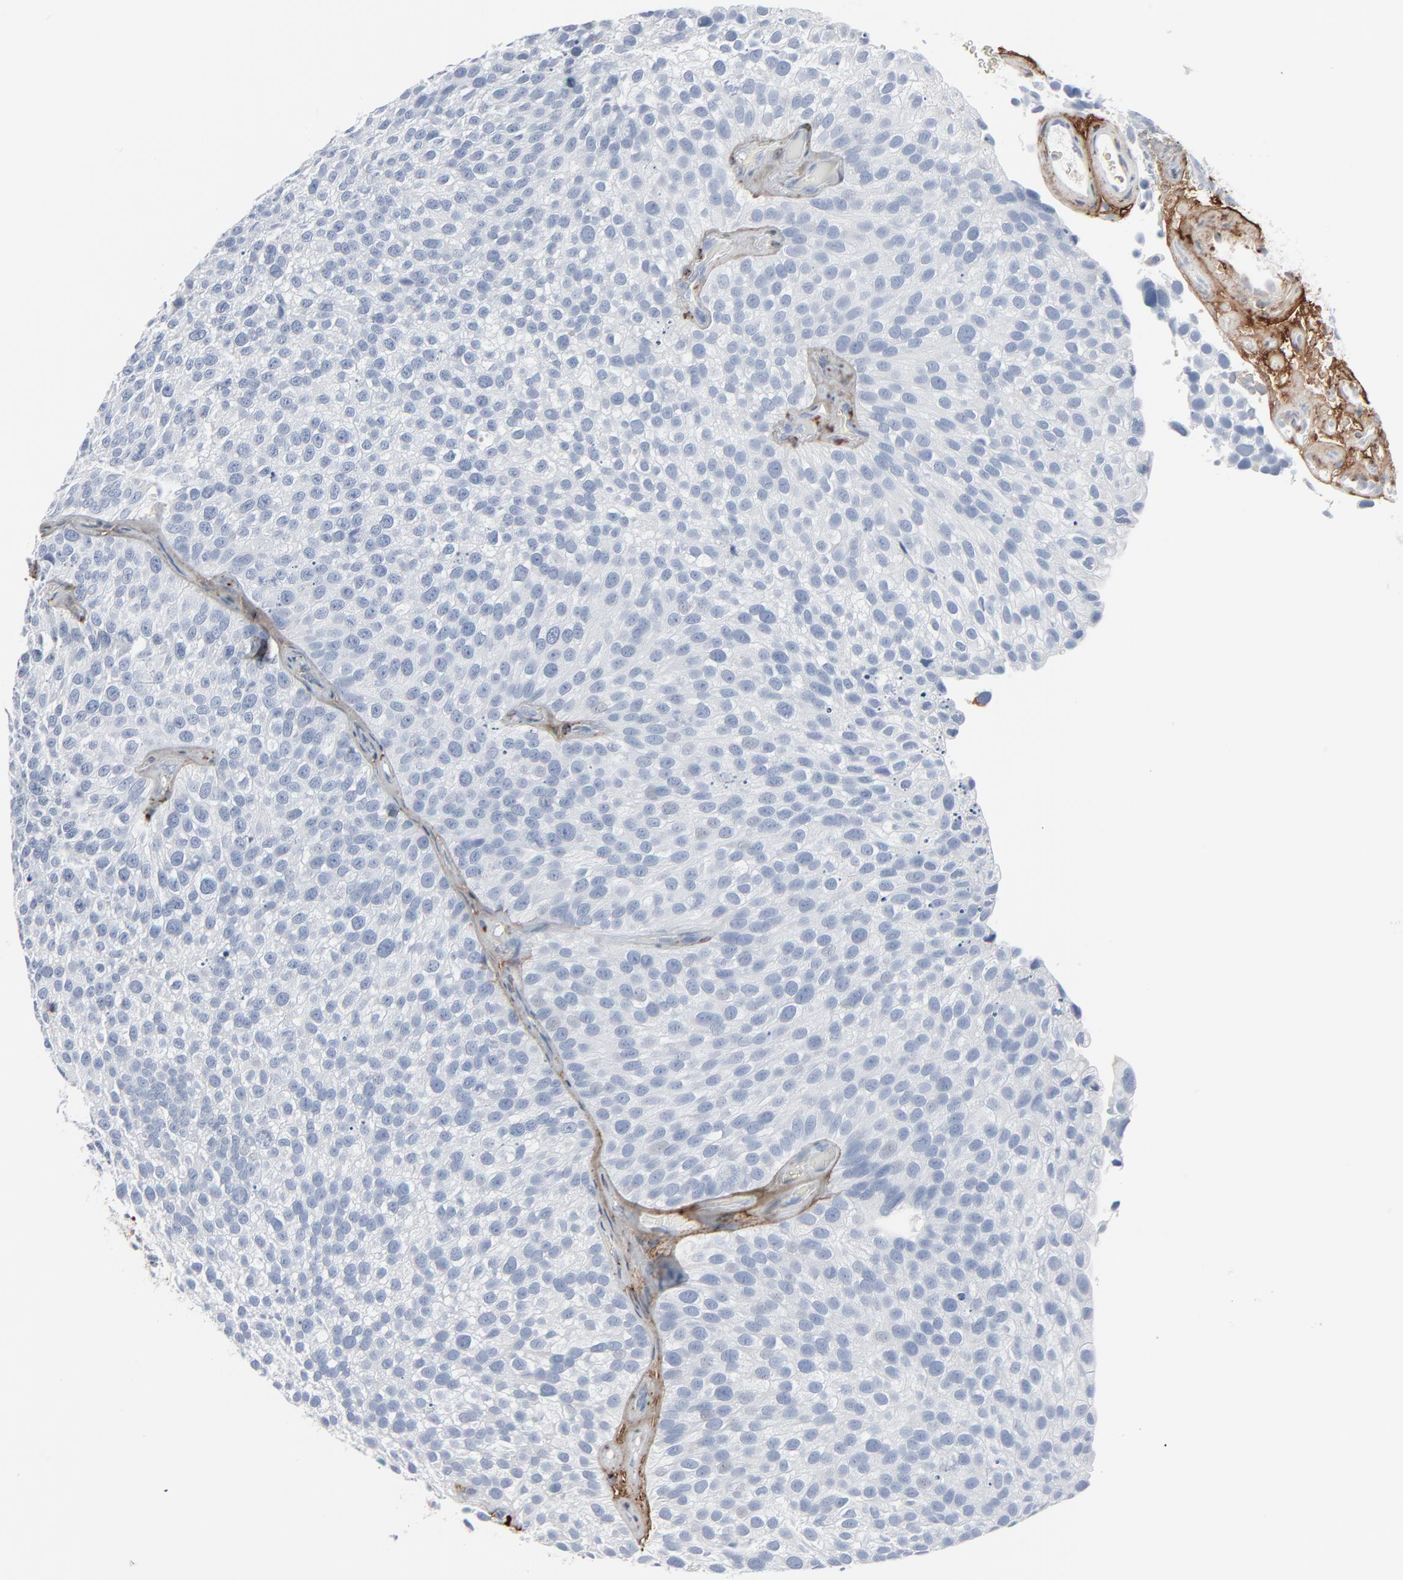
{"staining": {"intensity": "negative", "quantity": "none", "location": "none"}, "tissue": "urothelial cancer", "cell_type": "Tumor cells", "image_type": "cancer", "snomed": [{"axis": "morphology", "description": "Urothelial carcinoma, High grade"}, {"axis": "topography", "description": "Urinary bladder"}], "caption": "The histopathology image reveals no significant expression in tumor cells of urothelial cancer. (Stains: DAB (3,3'-diaminobenzidine) IHC with hematoxylin counter stain, Microscopy: brightfield microscopy at high magnification).", "gene": "BGN", "patient": {"sex": "male", "age": 72}}